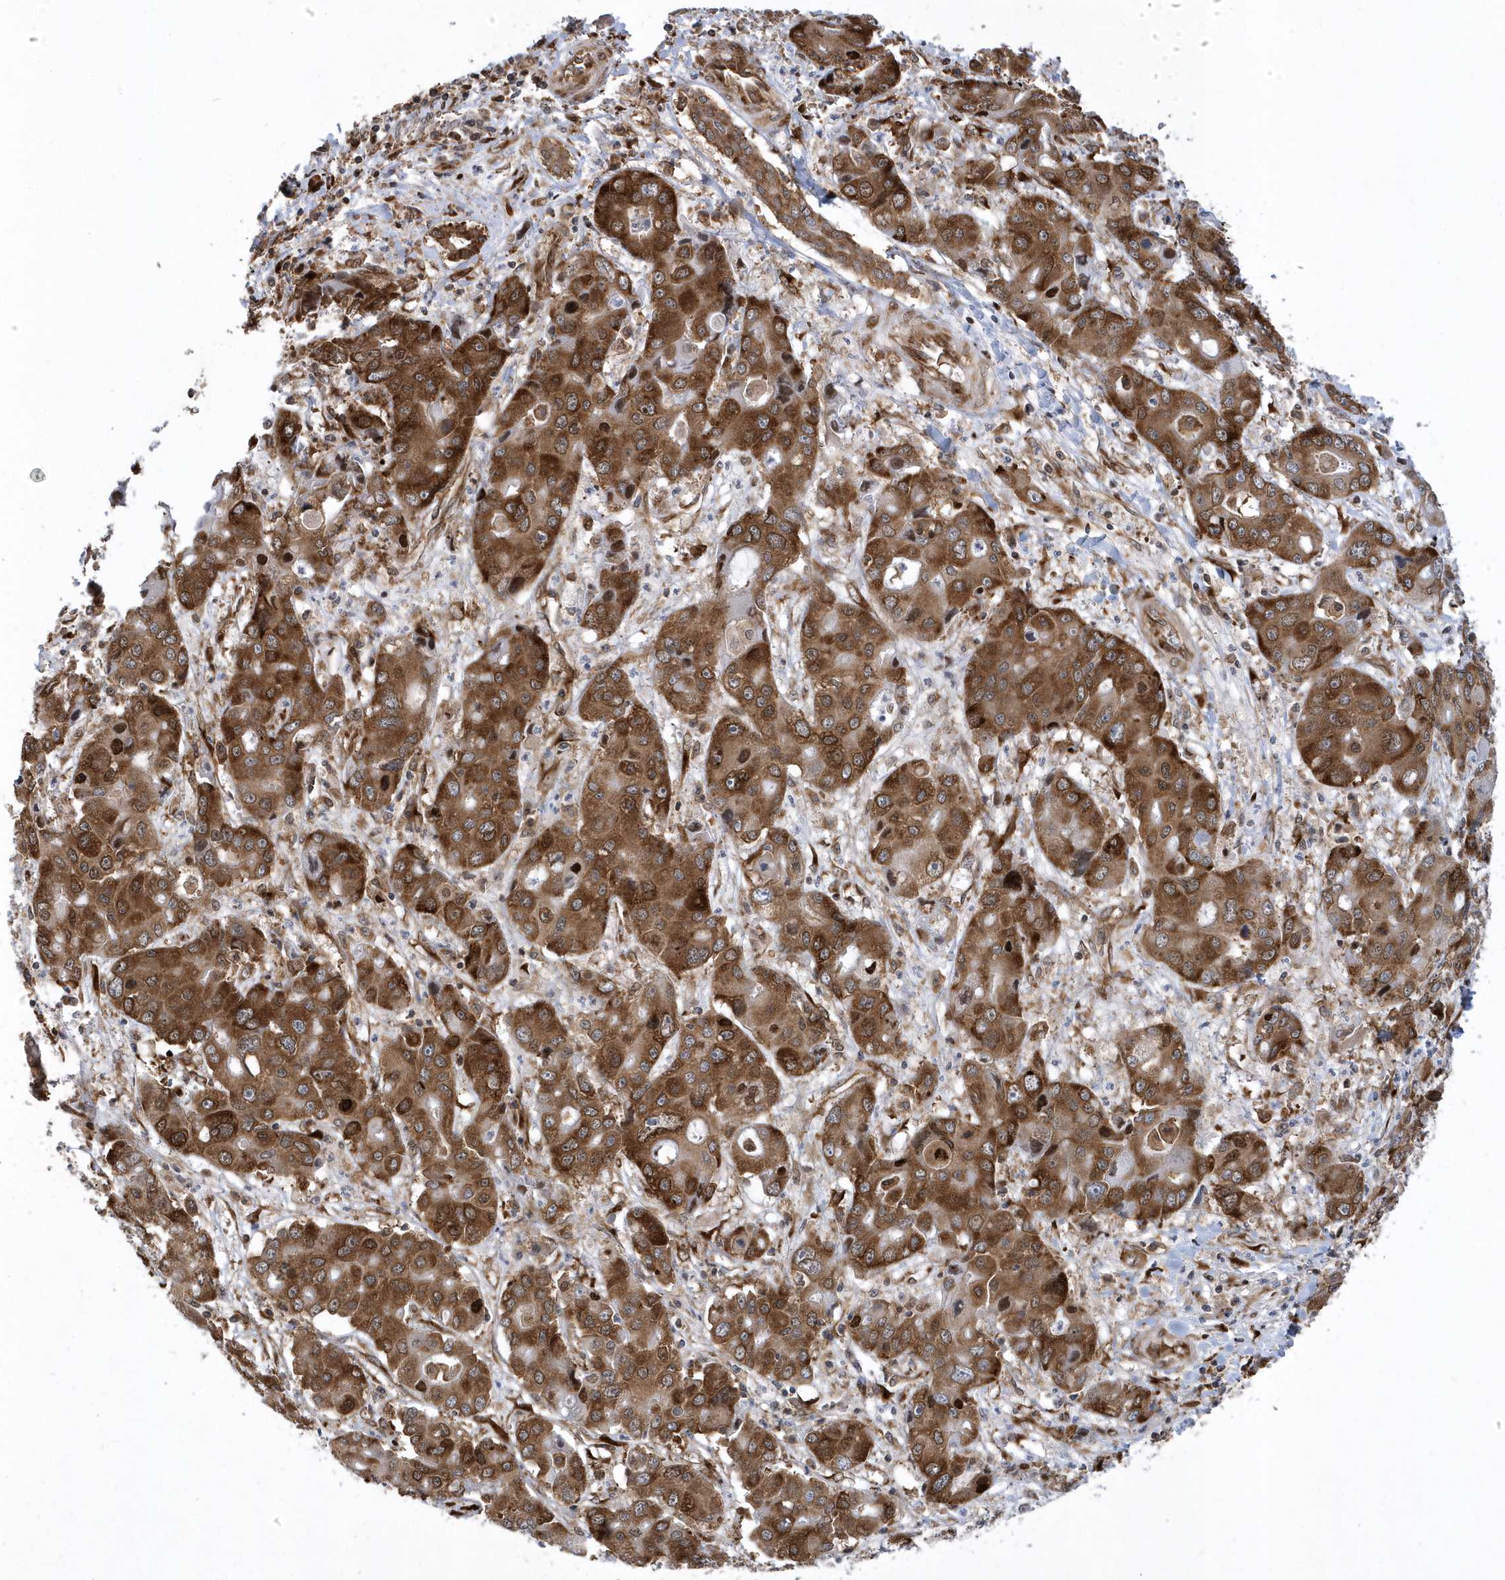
{"staining": {"intensity": "strong", "quantity": ">75%", "location": "cytoplasmic/membranous"}, "tissue": "liver cancer", "cell_type": "Tumor cells", "image_type": "cancer", "snomed": [{"axis": "morphology", "description": "Cholangiocarcinoma"}, {"axis": "topography", "description": "Liver"}], "caption": "Immunohistochemical staining of liver cancer (cholangiocarcinoma) demonstrates high levels of strong cytoplasmic/membranous protein expression in about >75% of tumor cells.", "gene": "PHF1", "patient": {"sex": "male", "age": 67}}